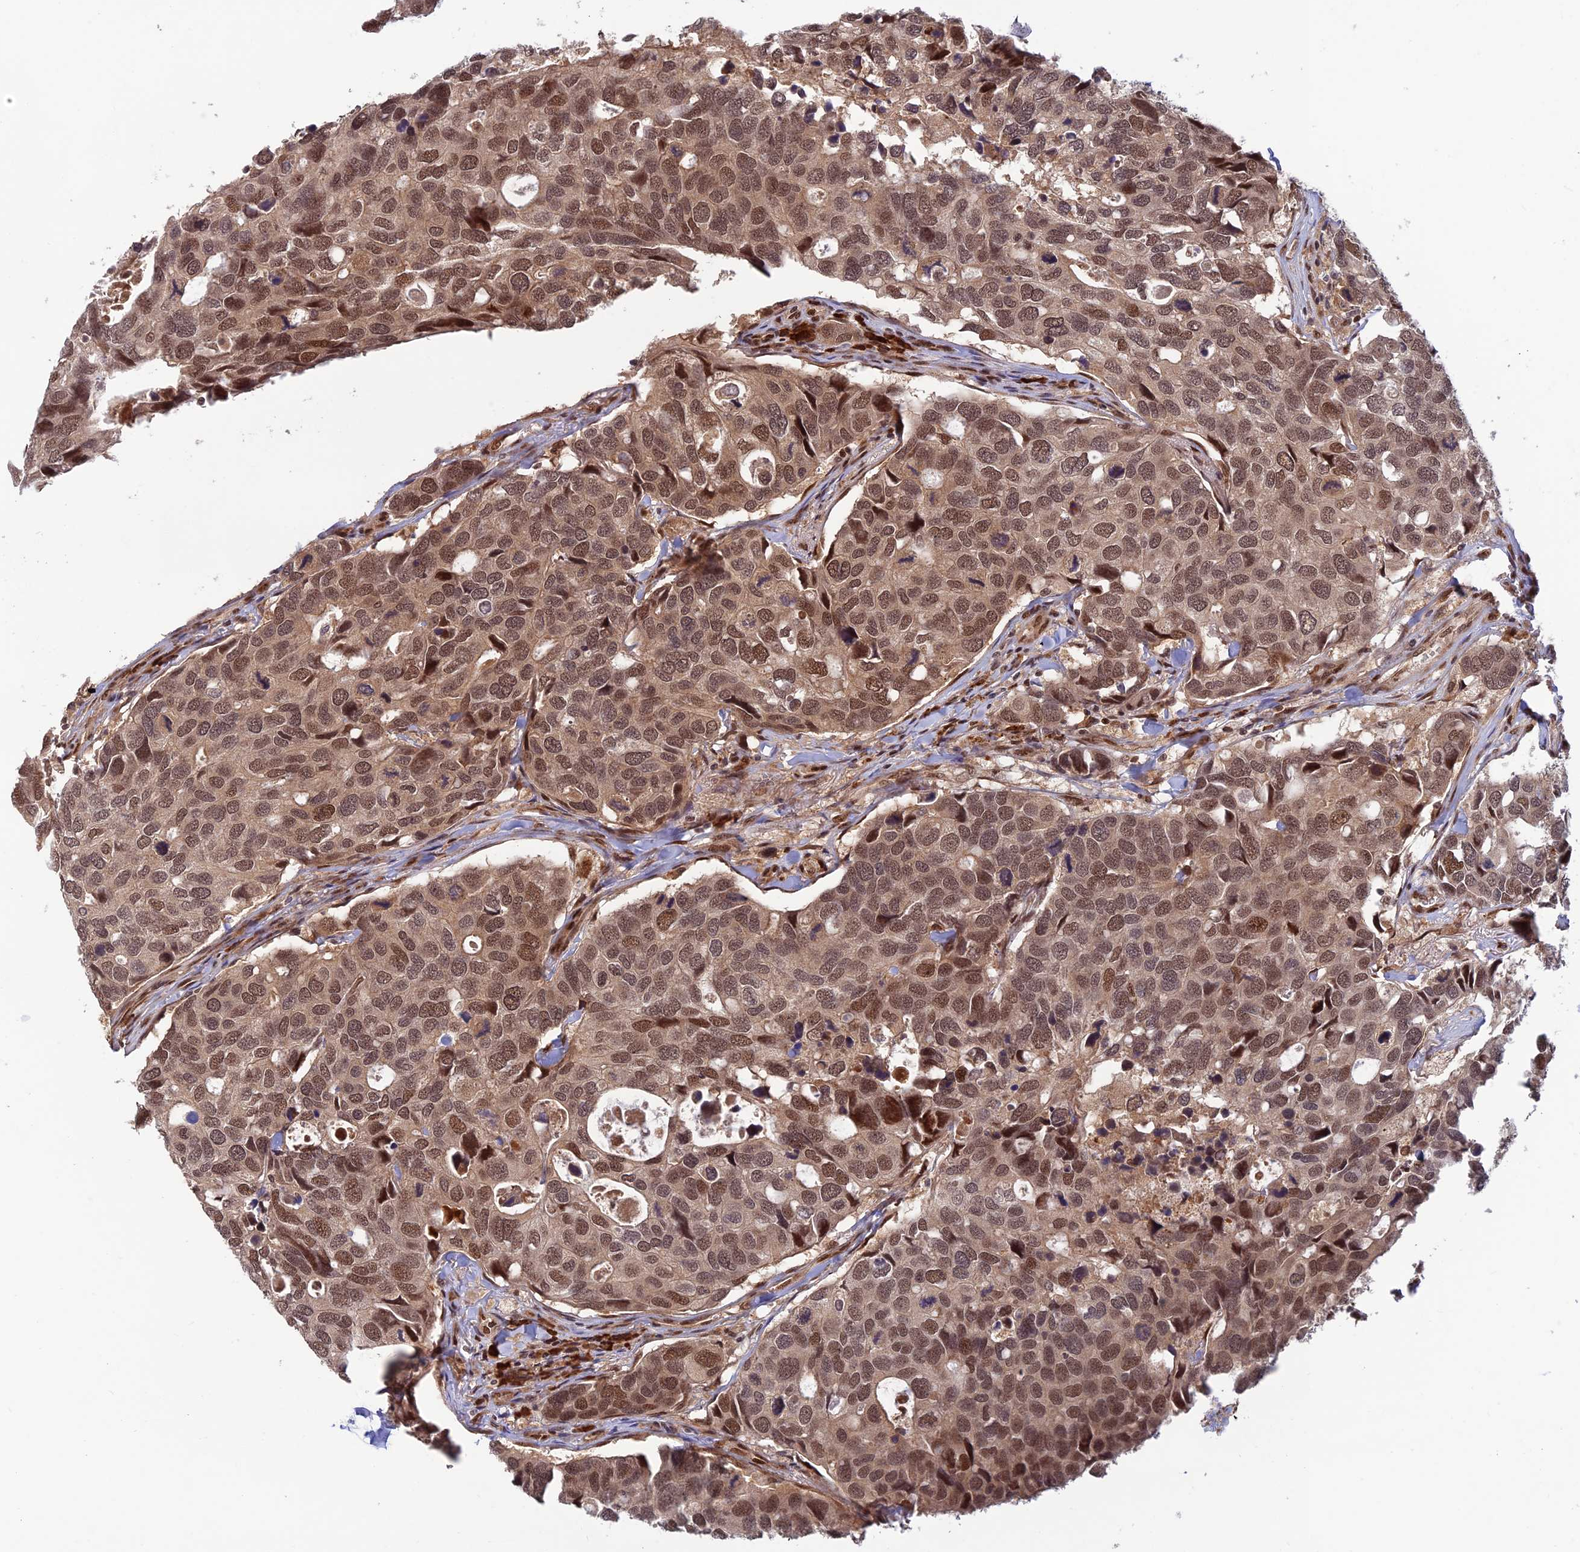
{"staining": {"intensity": "moderate", "quantity": ">75%", "location": "nuclear"}, "tissue": "breast cancer", "cell_type": "Tumor cells", "image_type": "cancer", "snomed": [{"axis": "morphology", "description": "Duct carcinoma"}, {"axis": "topography", "description": "Breast"}], "caption": "Breast cancer (infiltrating ductal carcinoma) stained with DAB immunohistochemistry (IHC) shows medium levels of moderate nuclear positivity in approximately >75% of tumor cells. Immunohistochemistry (ihc) stains the protein in brown and the nuclei are stained blue.", "gene": "ZNF565", "patient": {"sex": "female", "age": 83}}